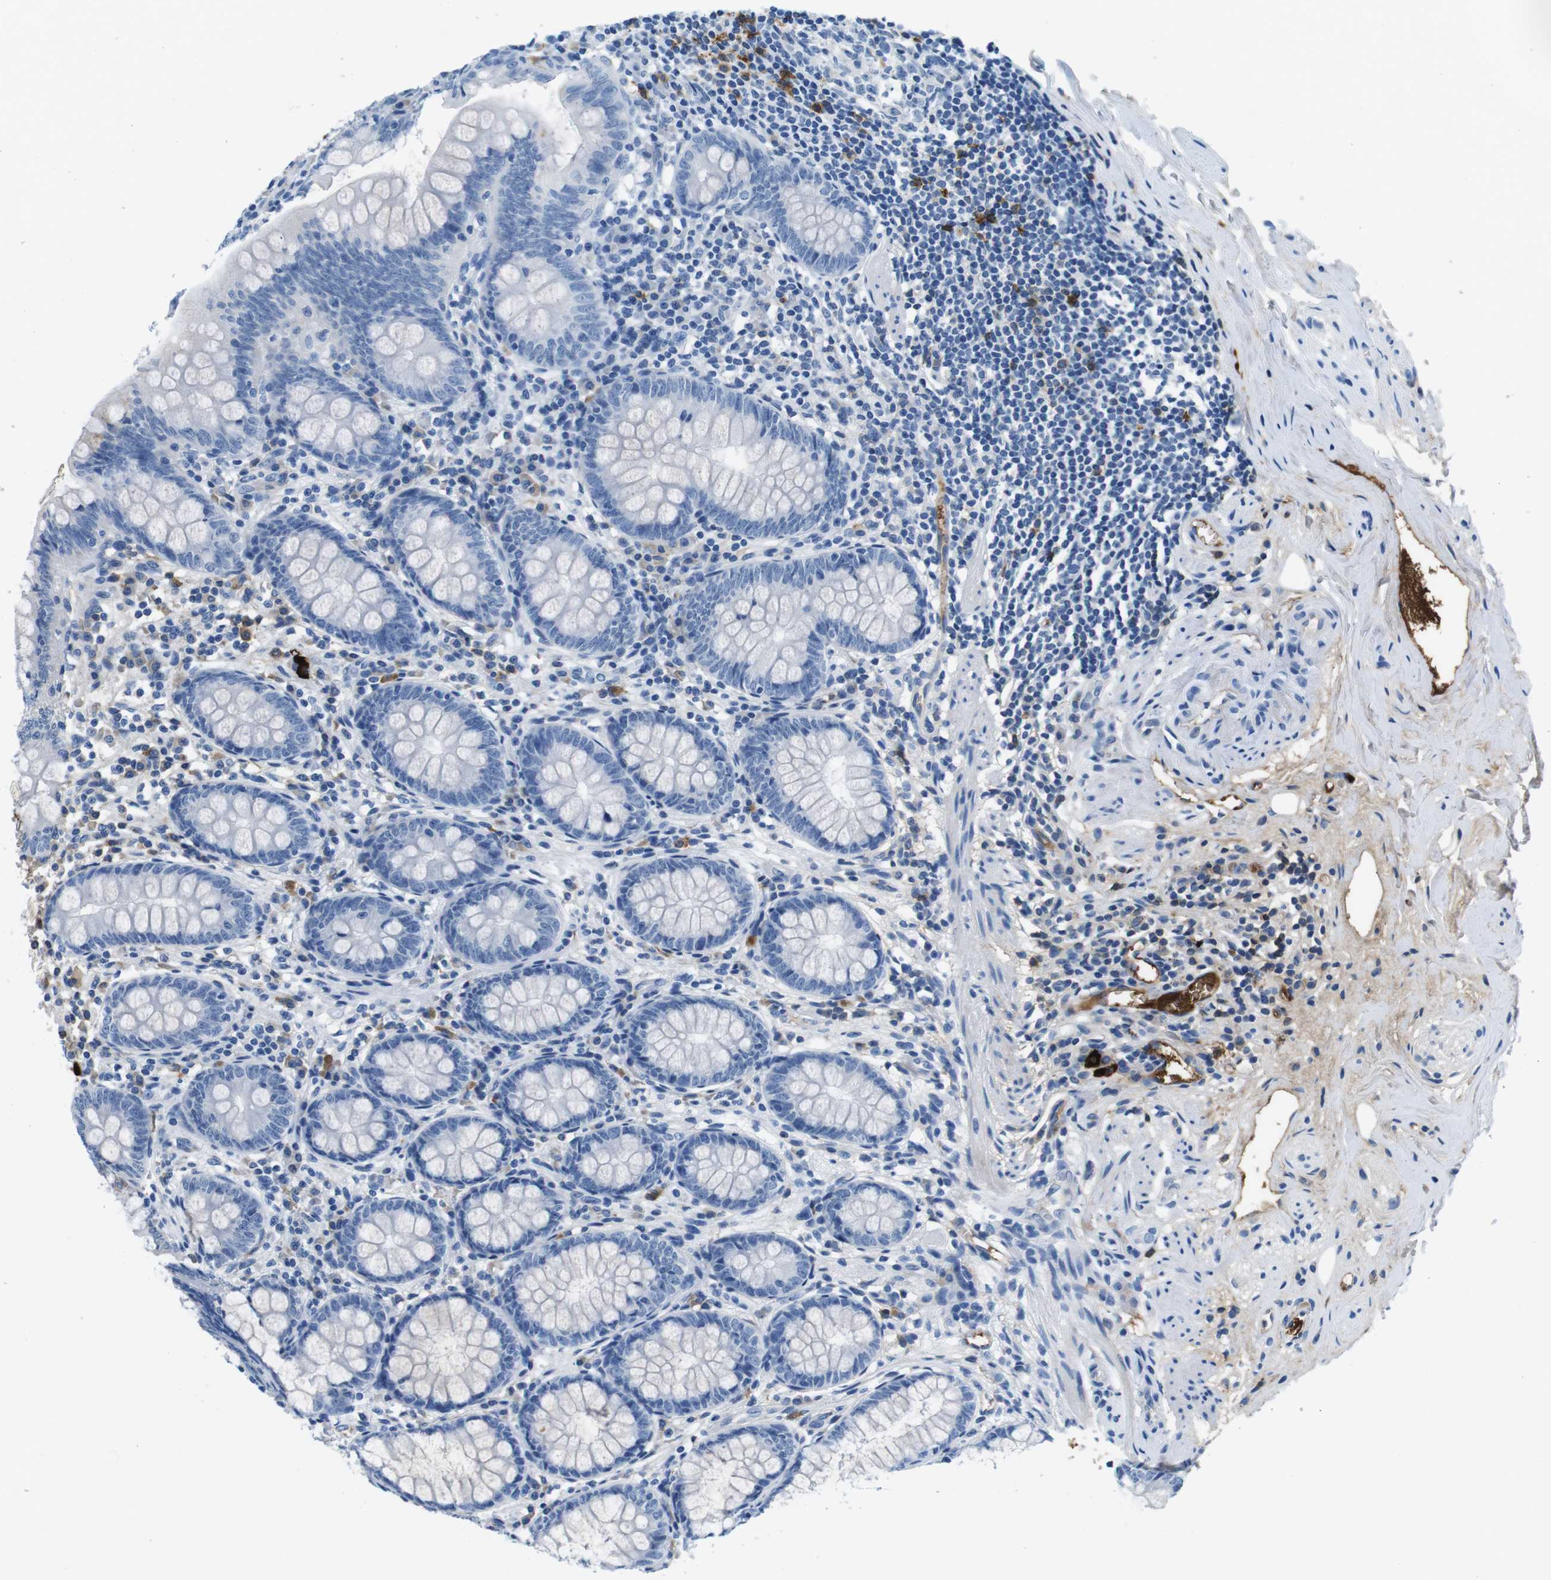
{"staining": {"intensity": "negative", "quantity": "none", "location": "none"}, "tissue": "appendix", "cell_type": "Glandular cells", "image_type": "normal", "snomed": [{"axis": "morphology", "description": "Normal tissue, NOS"}, {"axis": "topography", "description": "Appendix"}], "caption": "Immunohistochemistry histopathology image of benign appendix: appendix stained with DAB (3,3'-diaminobenzidine) exhibits no significant protein positivity in glandular cells.", "gene": "IGHD", "patient": {"sex": "female", "age": 77}}